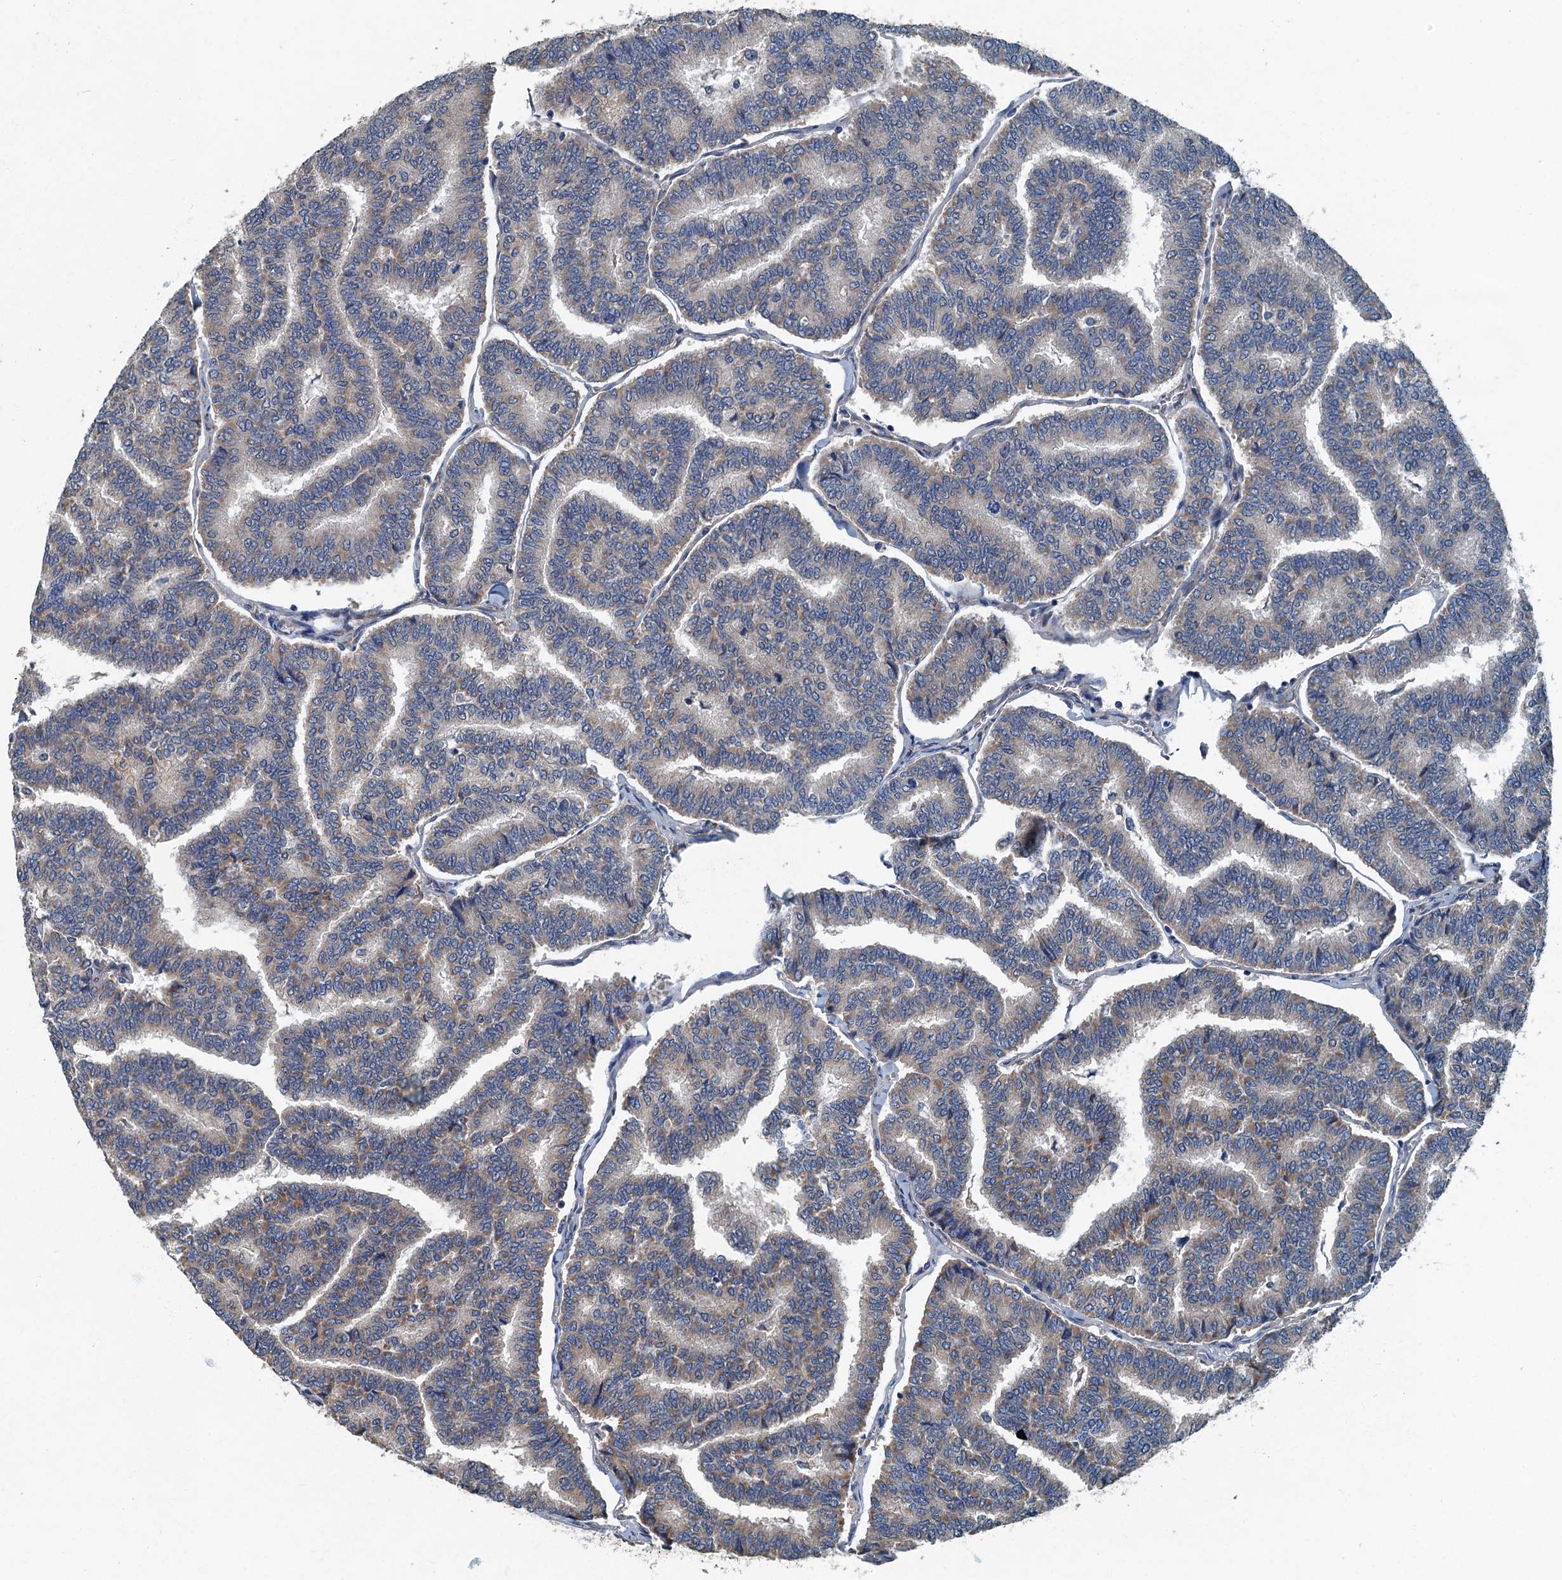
{"staining": {"intensity": "weak", "quantity": "25%-75%", "location": "cytoplasmic/membranous"}, "tissue": "thyroid cancer", "cell_type": "Tumor cells", "image_type": "cancer", "snomed": [{"axis": "morphology", "description": "Papillary adenocarcinoma, NOS"}, {"axis": "topography", "description": "Thyroid gland"}], "caption": "DAB immunohistochemical staining of thyroid papillary adenocarcinoma exhibits weak cytoplasmic/membranous protein expression in approximately 25%-75% of tumor cells.", "gene": "DDX49", "patient": {"sex": "female", "age": 35}}